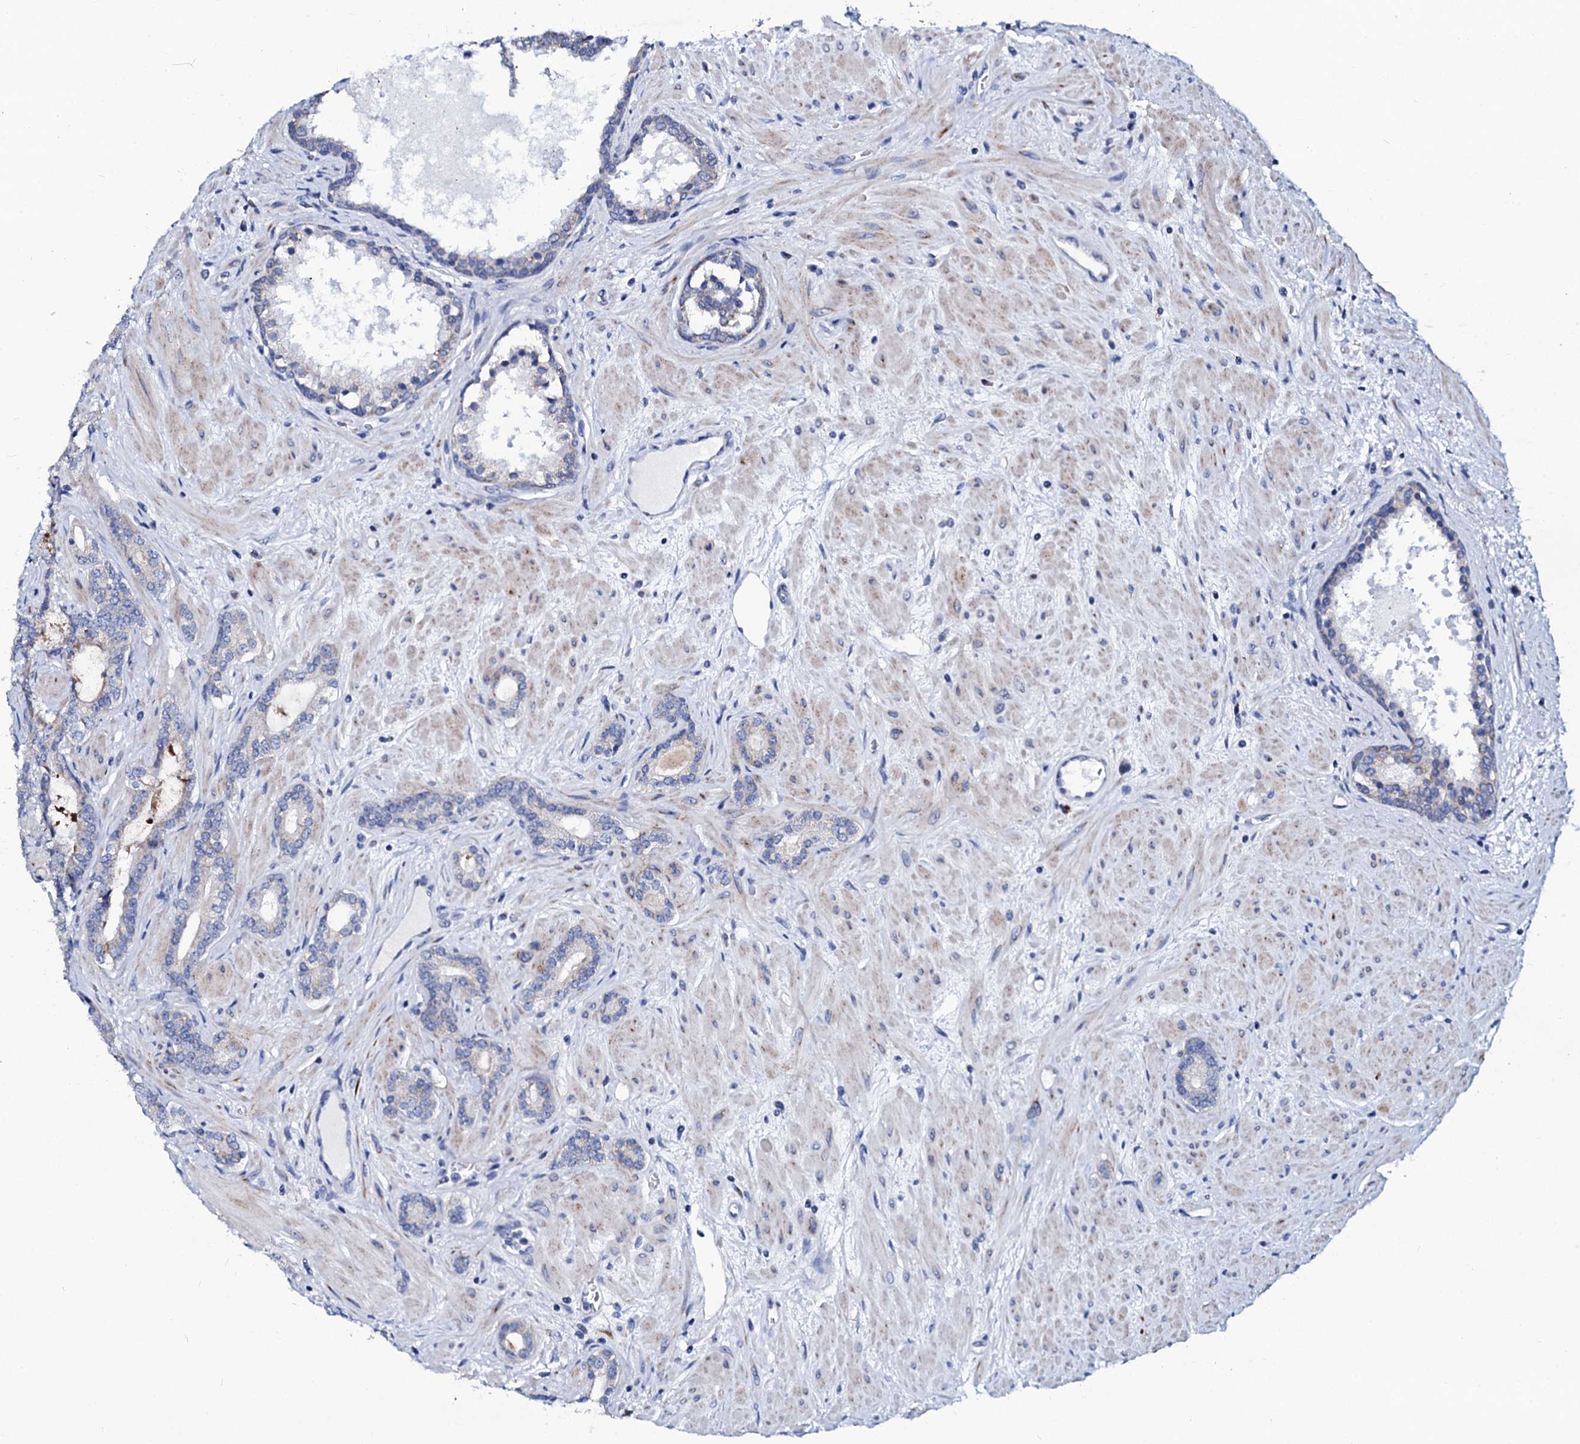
{"staining": {"intensity": "negative", "quantity": "none", "location": "none"}, "tissue": "prostate cancer", "cell_type": "Tumor cells", "image_type": "cancer", "snomed": [{"axis": "morphology", "description": "Adenocarcinoma, High grade"}, {"axis": "topography", "description": "Prostate"}], "caption": "Protein analysis of prostate high-grade adenocarcinoma reveals no significant staining in tumor cells.", "gene": "SLC37A4", "patient": {"sex": "male", "age": 64}}